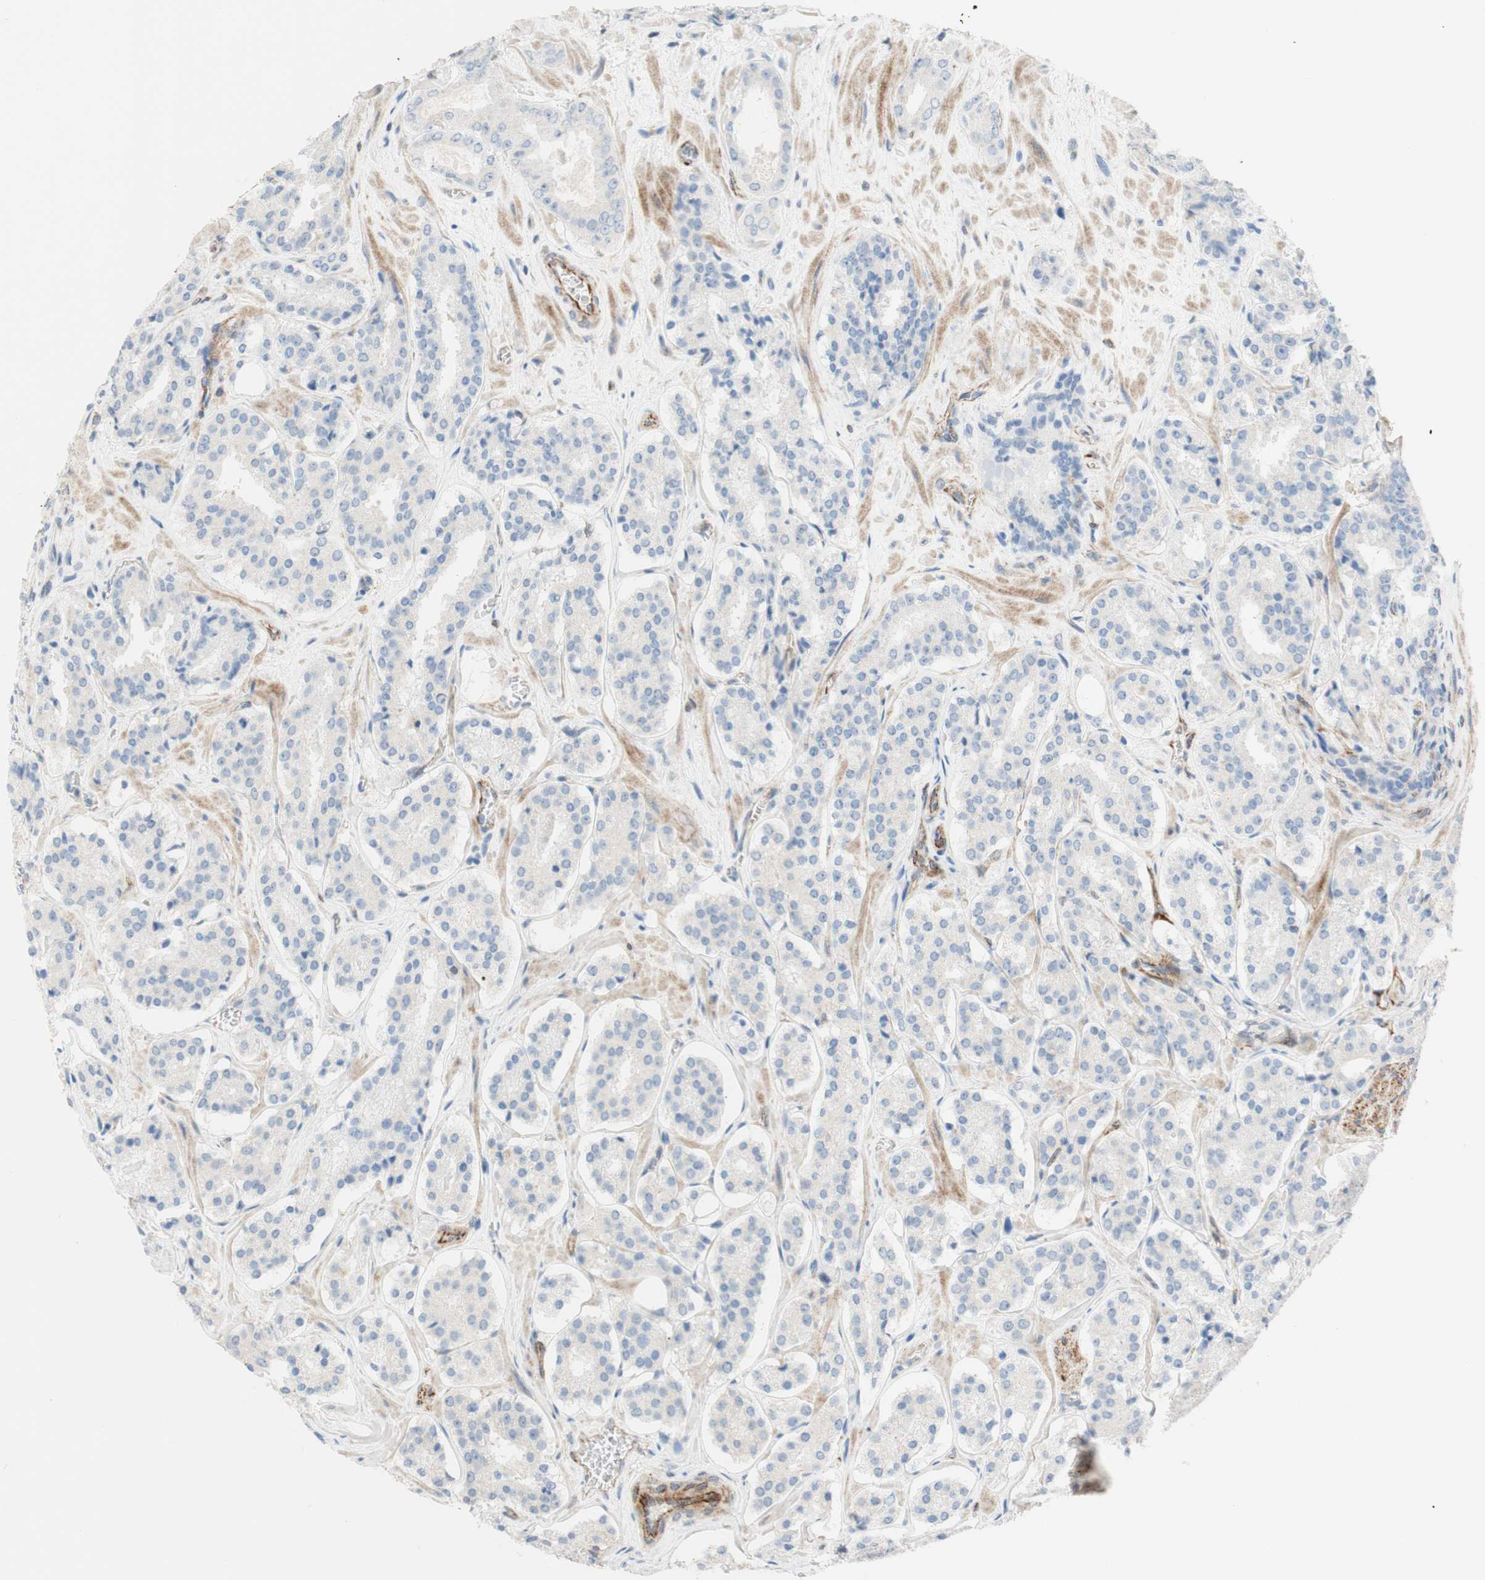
{"staining": {"intensity": "negative", "quantity": "none", "location": "none"}, "tissue": "prostate cancer", "cell_type": "Tumor cells", "image_type": "cancer", "snomed": [{"axis": "morphology", "description": "Adenocarcinoma, High grade"}, {"axis": "topography", "description": "Prostate"}], "caption": "A photomicrograph of prostate high-grade adenocarcinoma stained for a protein exhibits no brown staining in tumor cells. (IHC, brightfield microscopy, high magnification).", "gene": "POU2AF1", "patient": {"sex": "male", "age": 60}}